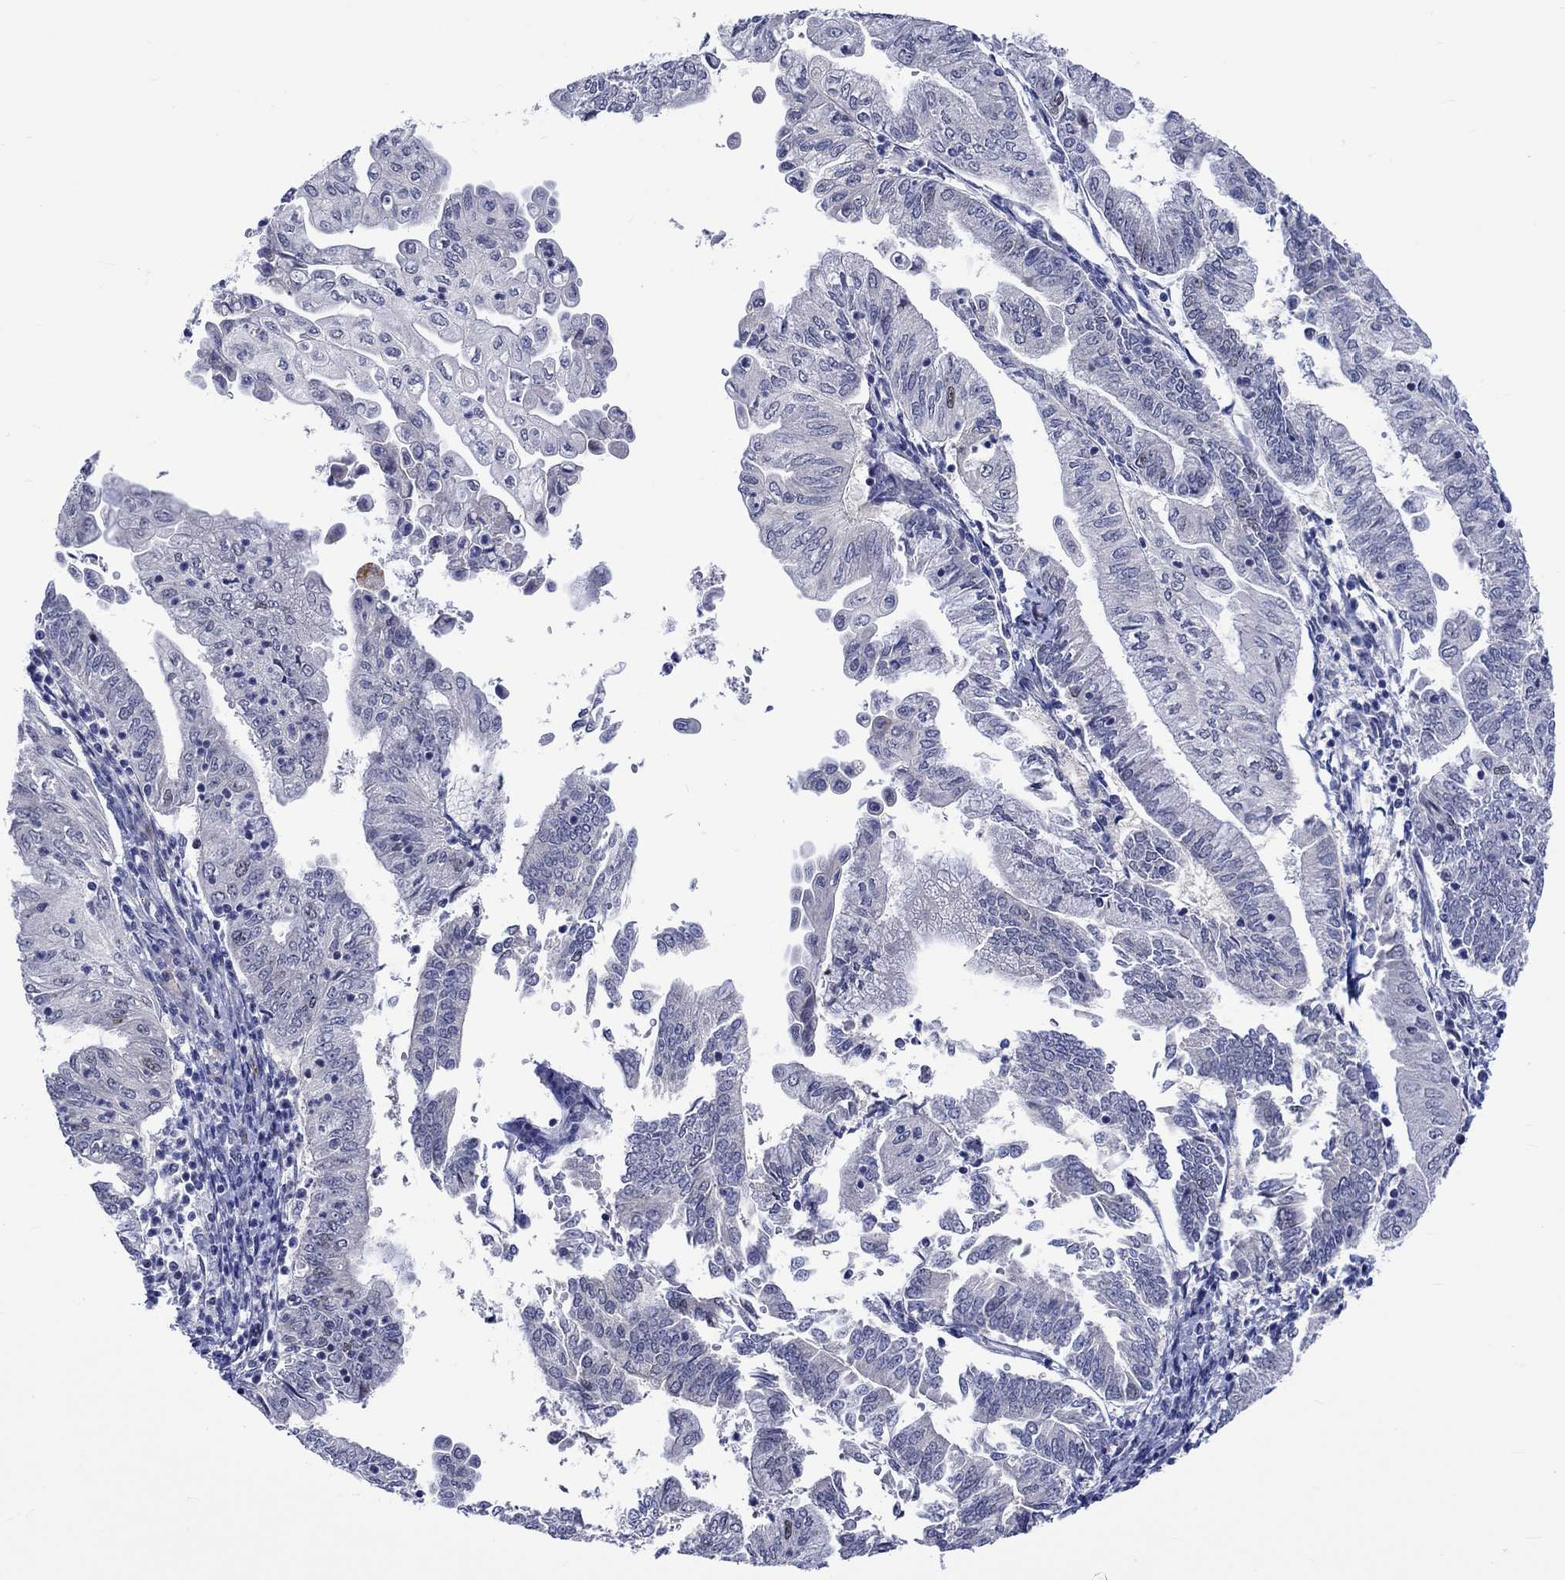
{"staining": {"intensity": "weak", "quantity": "<25%", "location": "nuclear"}, "tissue": "endometrial cancer", "cell_type": "Tumor cells", "image_type": "cancer", "snomed": [{"axis": "morphology", "description": "Adenocarcinoma, NOS"}, {"axis": "topography", "description": "Endometrium"}], "caption": "A high-resolution micrograph shows immunohistochemistry (IHC) staining of endometrial cancer (adenocarcinoma), which demonstrates no significant expression in tumor cells. The staining is performed using DAB (3,3'-diaminobenzidine) brown chromogen with nuclei counter-stained in using hematoxylin.", "gene": "E2F8", "patient": {"sex": "female", "age": 55}}